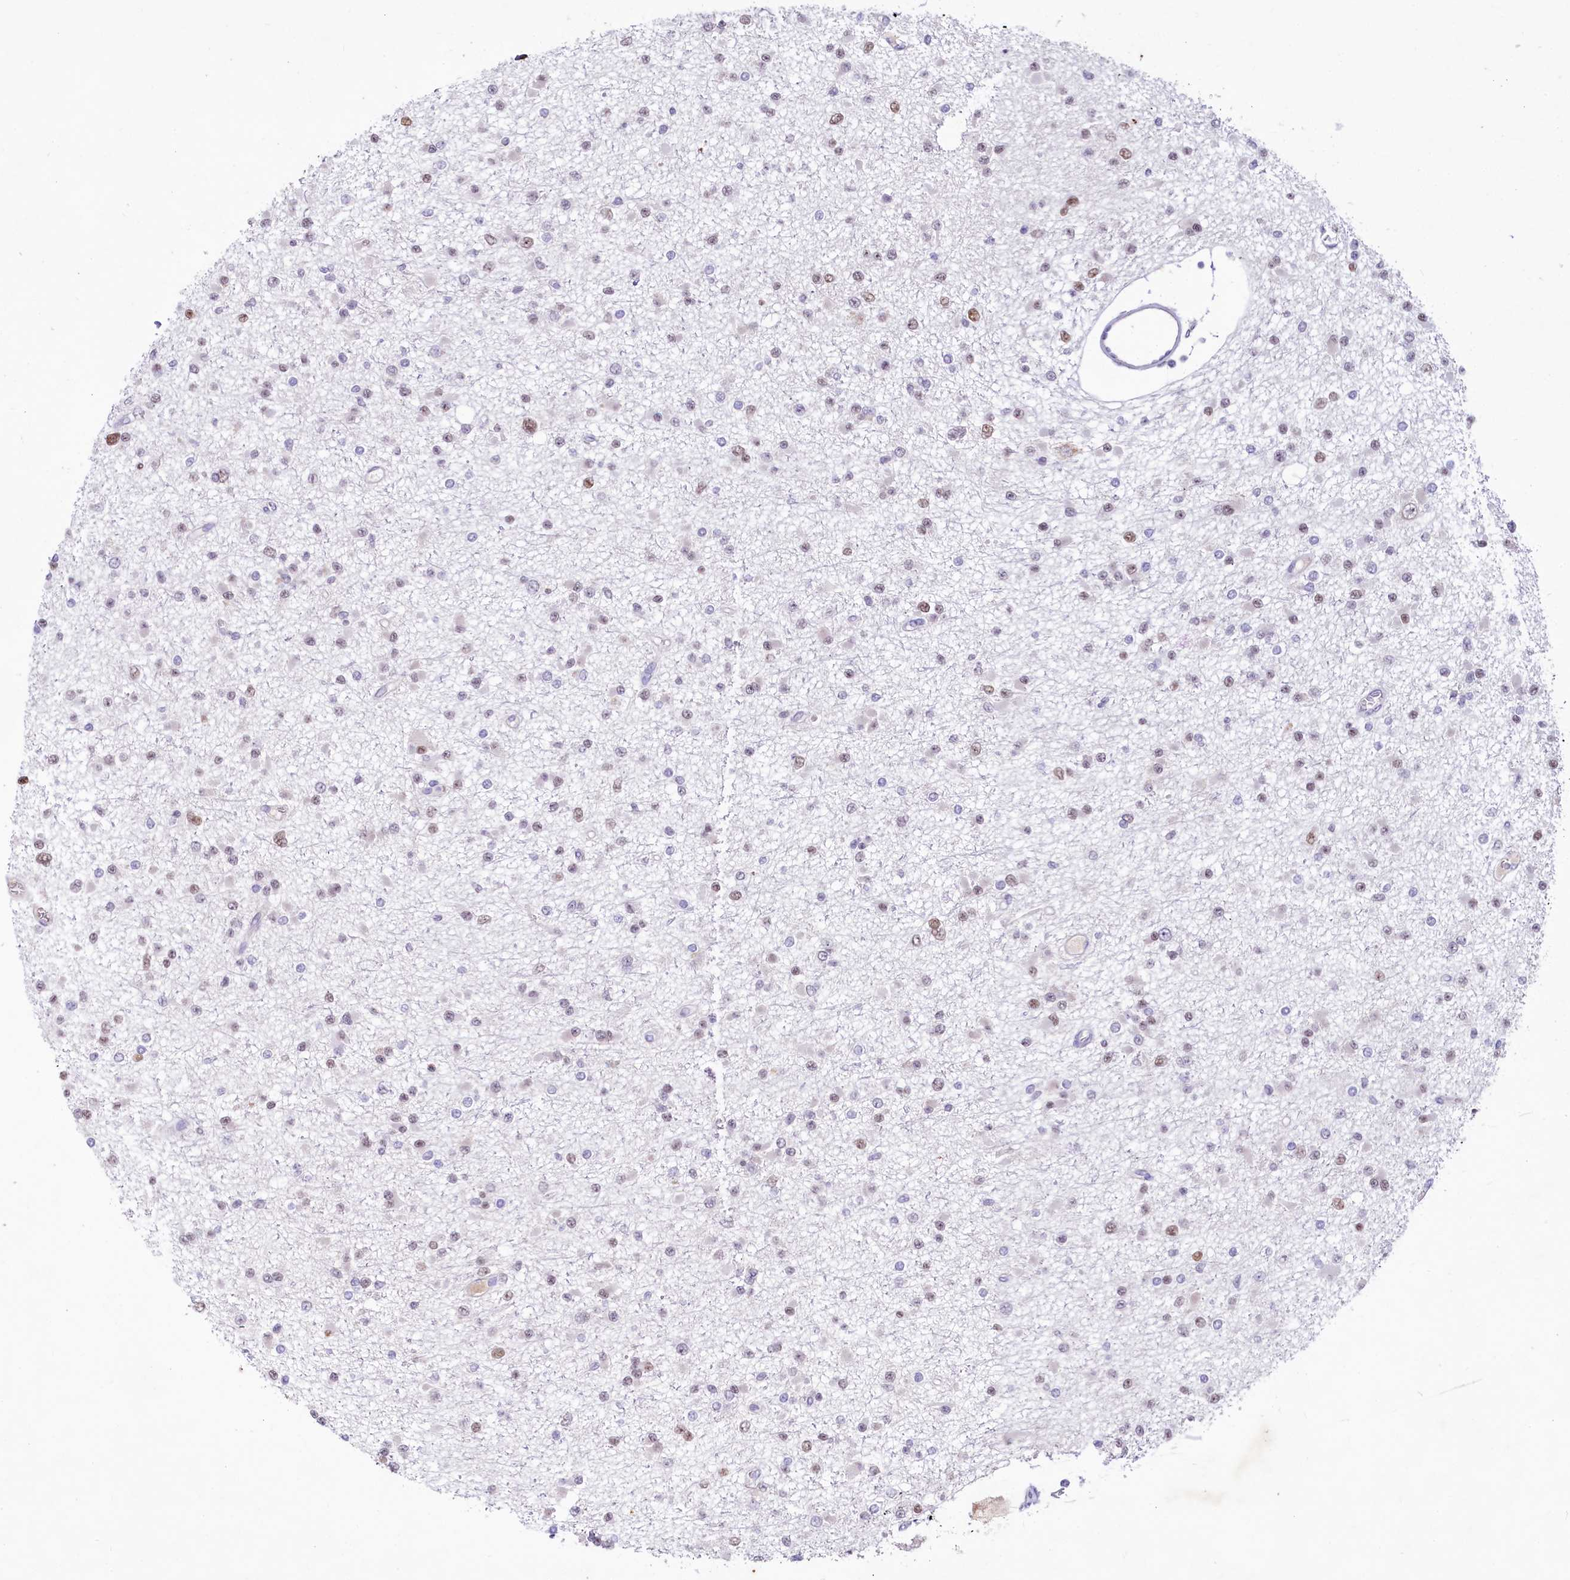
{"staining": {"intensity": "weak", "quantity": "25%-75%", "location": "nuclear"}, "tissue": "glioma", "cell_type": "Tumor cells", "image_type": "cancer", "snomed": [{"axis": "morphology", "description": "Glioma, malignant, Low grade"}, {"axis": "topography", "description": "Brain"}], "caption": "Weak nuclear protein staining is seen in about 25%-75% of tumor cells in glioma.", "gene": "LEUTX", "patient": {"sex": "female", "age": 22}}